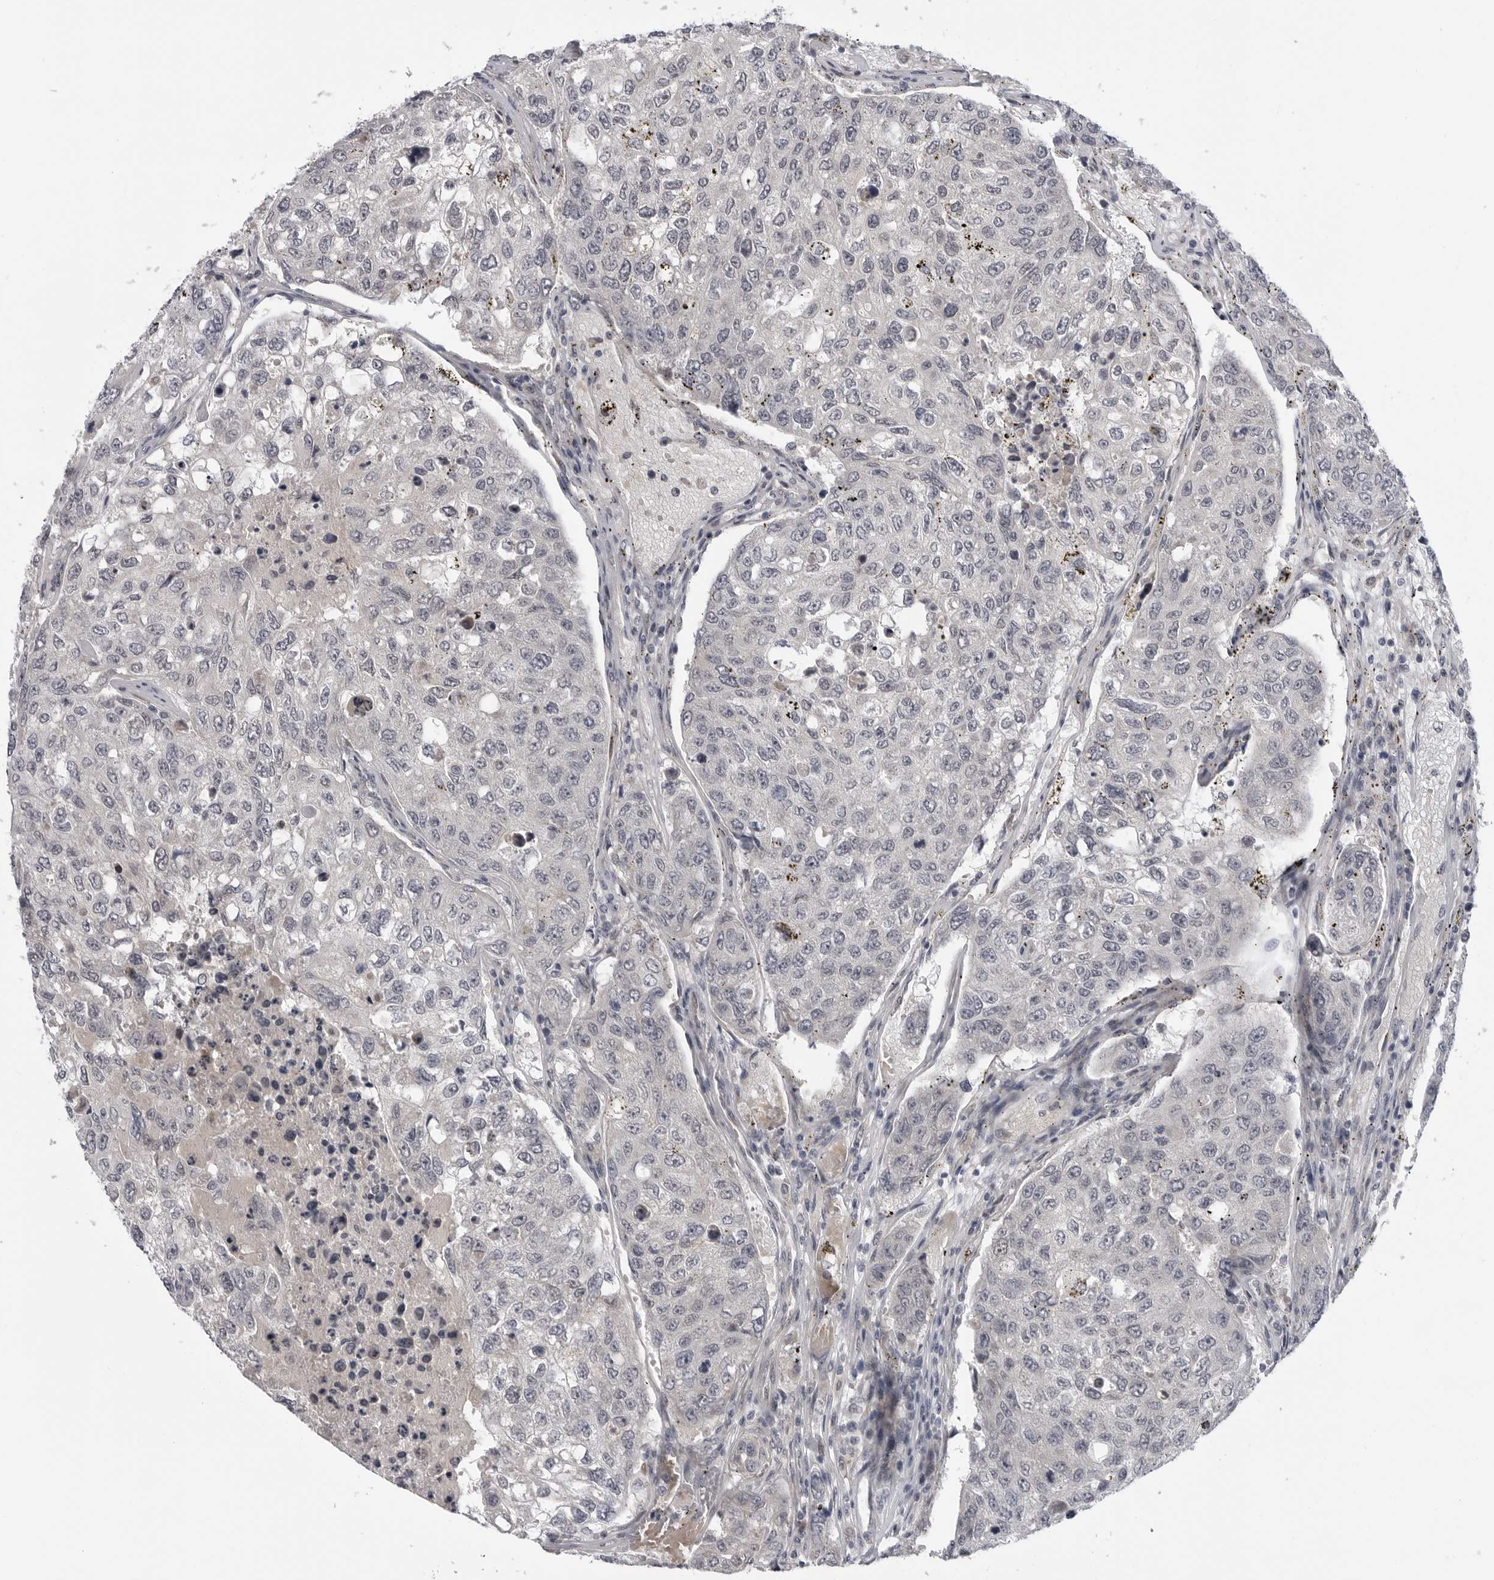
{"staining": {"intensity": "negative", "quantity": "none", "location": "none"}, "tissue": "urothelial cancer", "cell_type": "Tumor cells", "image_type": "cancer", "snomed": [{"axis": "morphology", "description": "Urothelial carcinoma, High grade"}, {"axis": "topography", "description": "Lymph node"}, {"axis": "topography", "description": "Urinary bladder"}], "caption": "A photomicrograph of high-grade urothelial carcinoma stained for a protein exhibits no brown staining in tumor cells.", "gene": "LRRC45", "patient": {"sex": "male", "age": 51}}